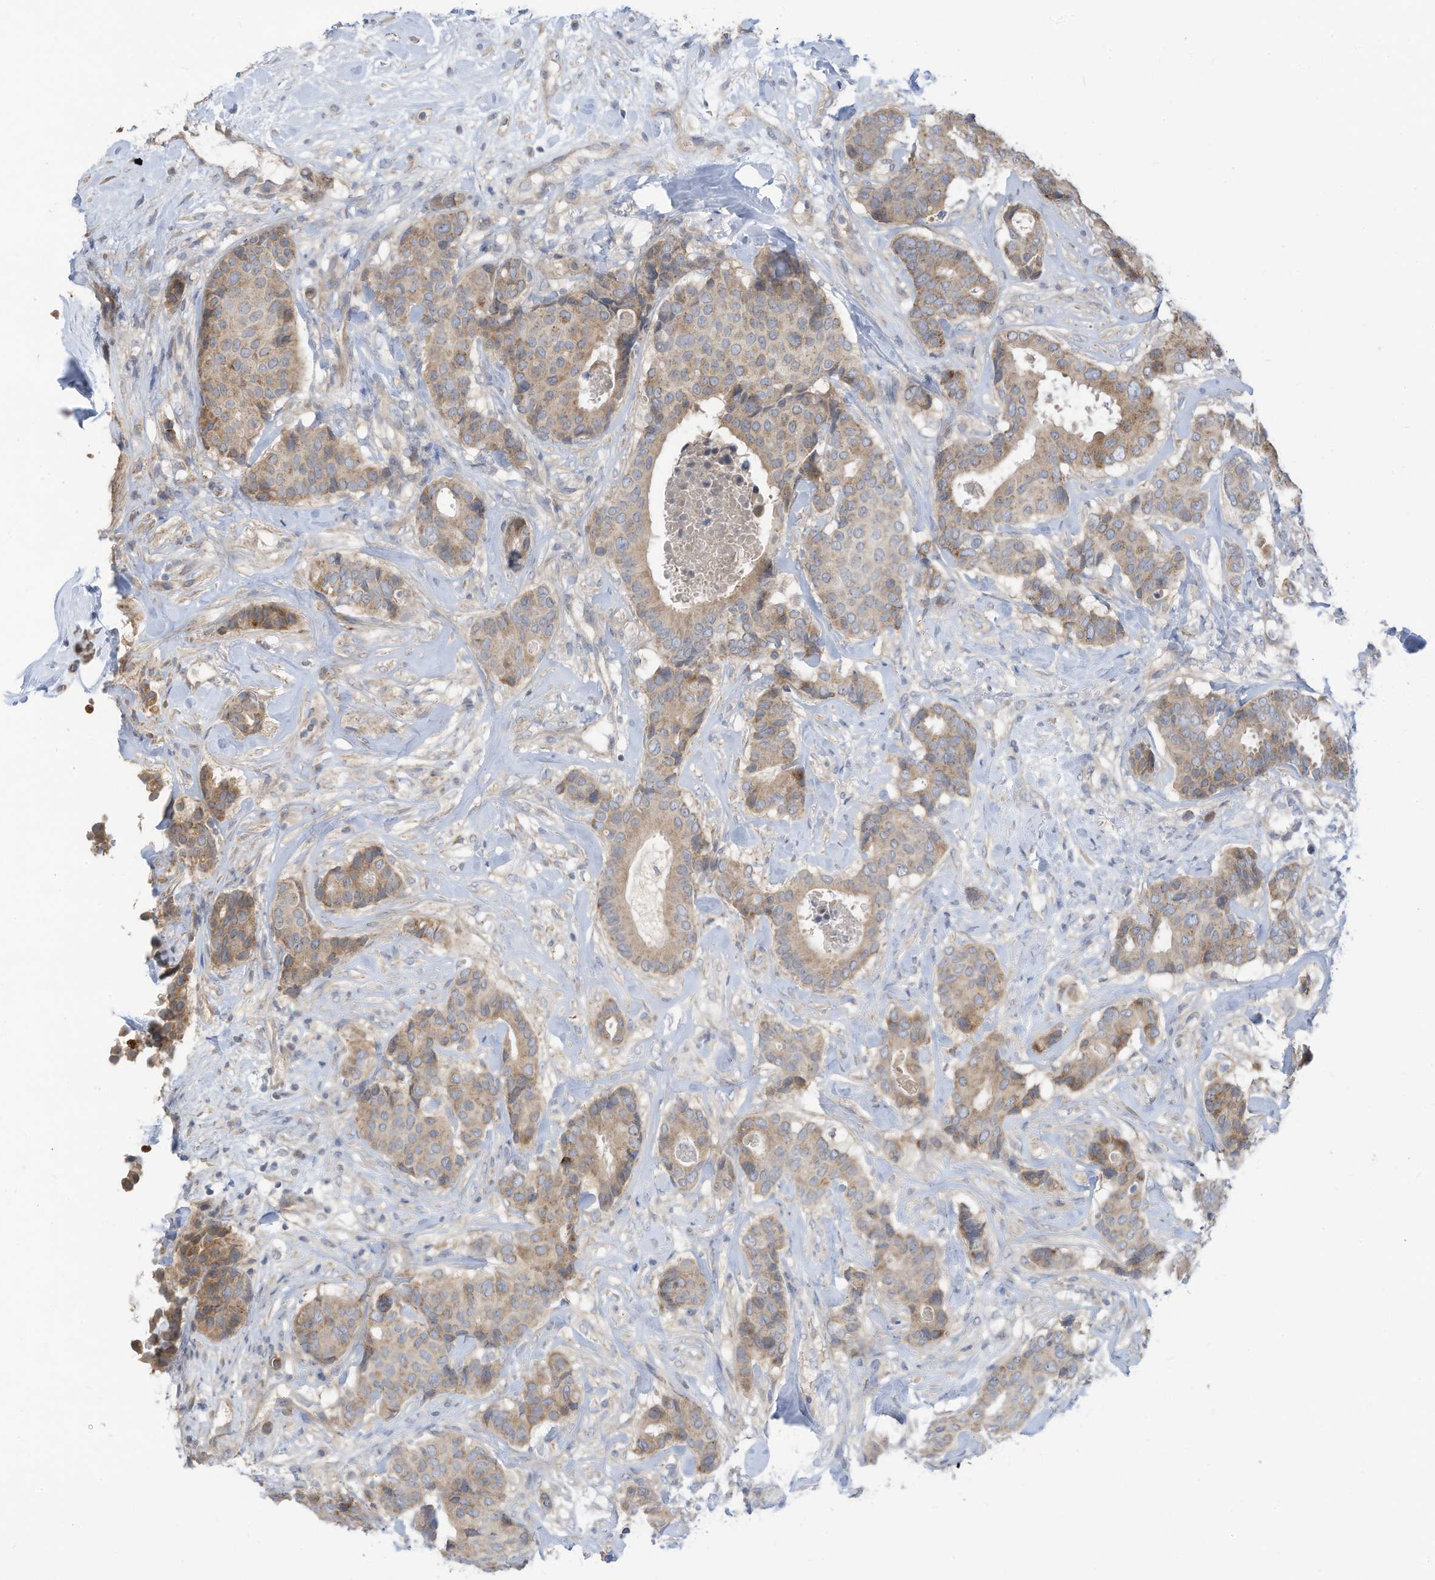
{"staining": {"intensity": "weak", "quantity": ">75%", "location": "cytoplasmic/membranous"}, "tissue": "breast cancer", "cell_type": "Tumor cells", "image_type": "cancer", "snomed": [{"axis": "morphology", "description": "Duct carcinoma"}, {"axis": "topography", "description": "Breast"}], "caption": "This is a photomicrograph of IHC staining of breast cancer, which shows weak expression in the cytoplasmic/membranous of tumor cells.", "gene": "SCGB1D2", "patient": {"sex": "female", "age": 75}}